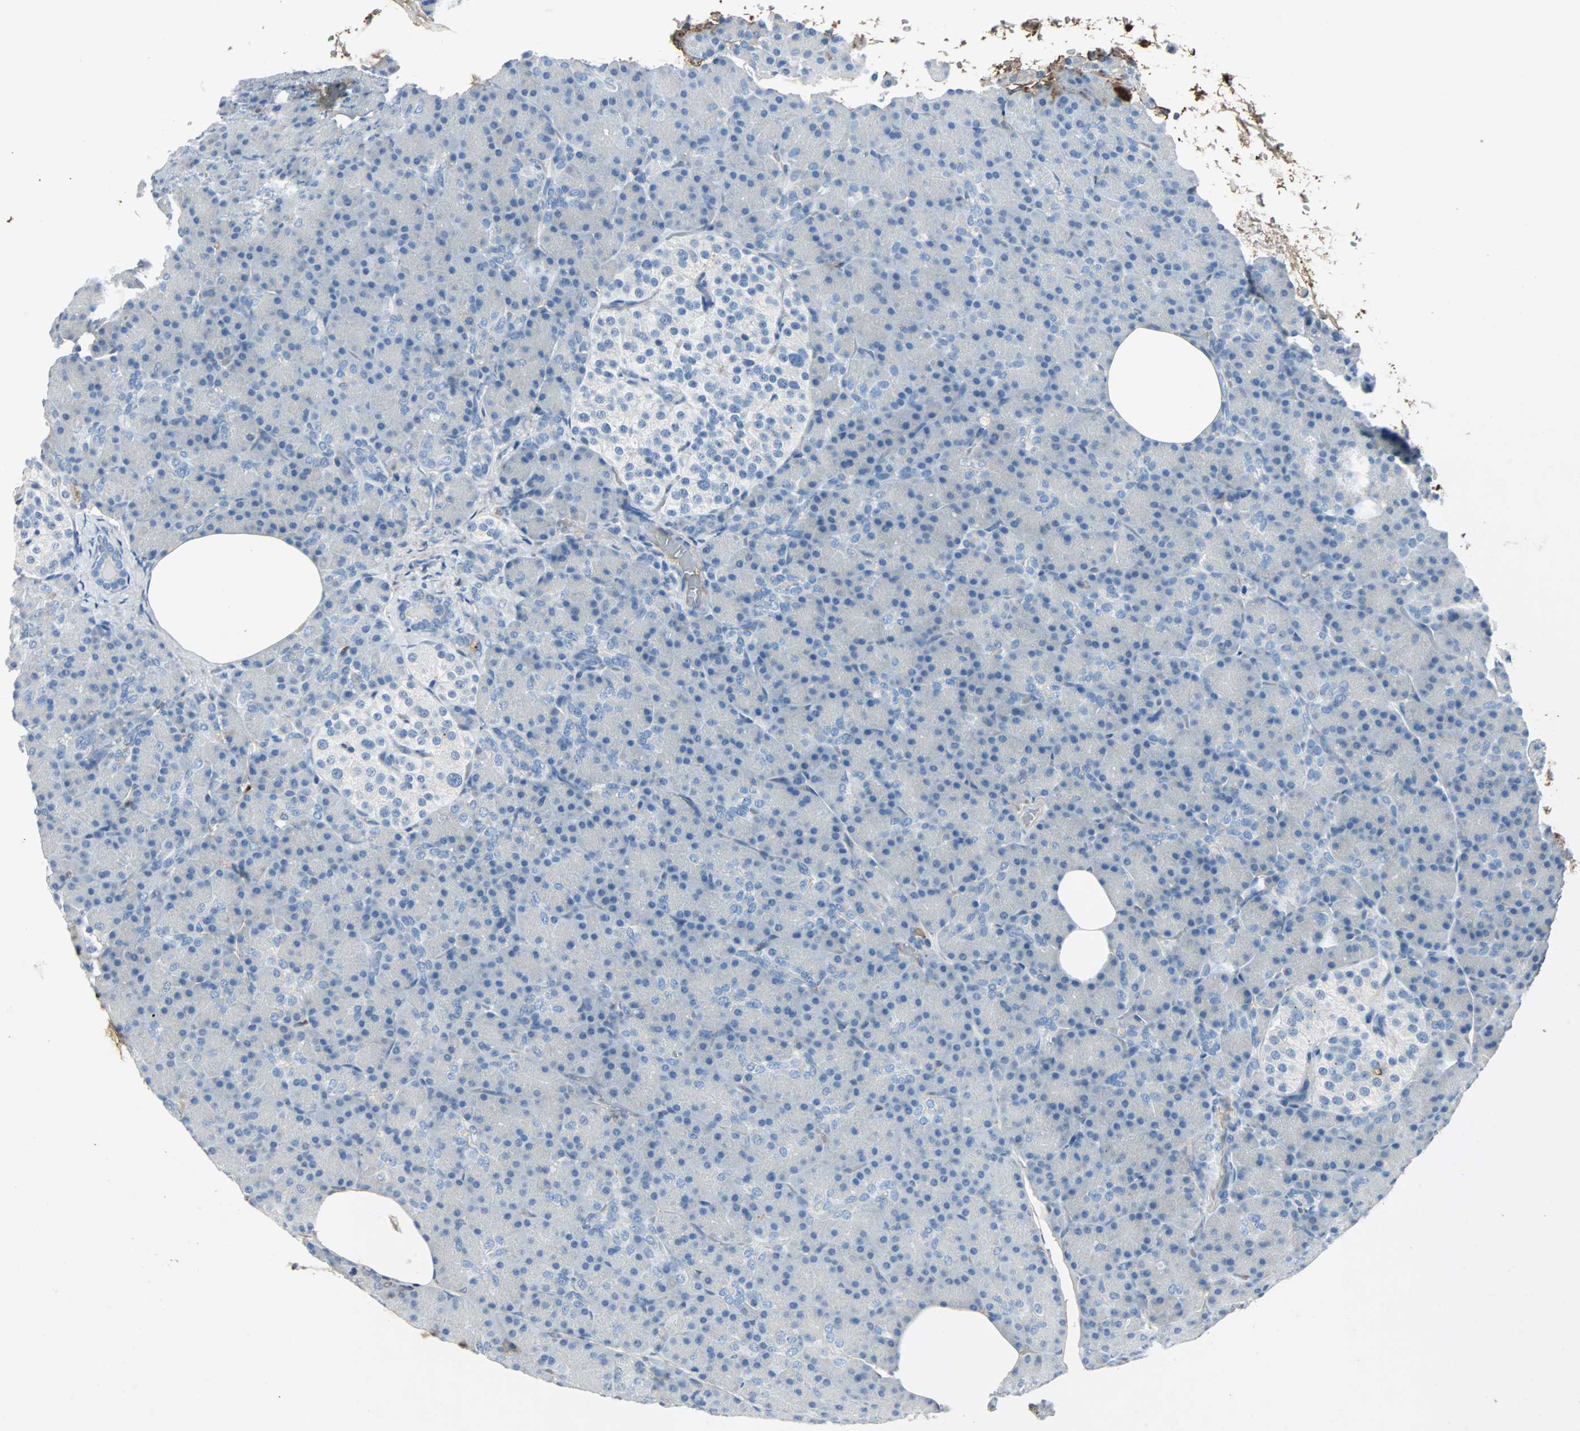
{"staining": {"intensity": "weak", "quantity": "<25%", "location": "cytoplasmic/membranous"}, "tissue": "pancreas", "cell_type": "Exocrine glandular cells", "image_type": "normal", "snomed": [{"axis": "morphology", "description": "Normal tissue, NOS"}, {"axis": "topography", "description": "Pancreas"}], "caption": "Protein analysis of normal pancreas displays no significant positivity in exocrine glandular cells. (DAB (3,3'-diaminobenzidine) immunohistochemistry (IHC), high magnification).", "gene": "IGHA1", "patient": {"sex": "female", "age": 43}}